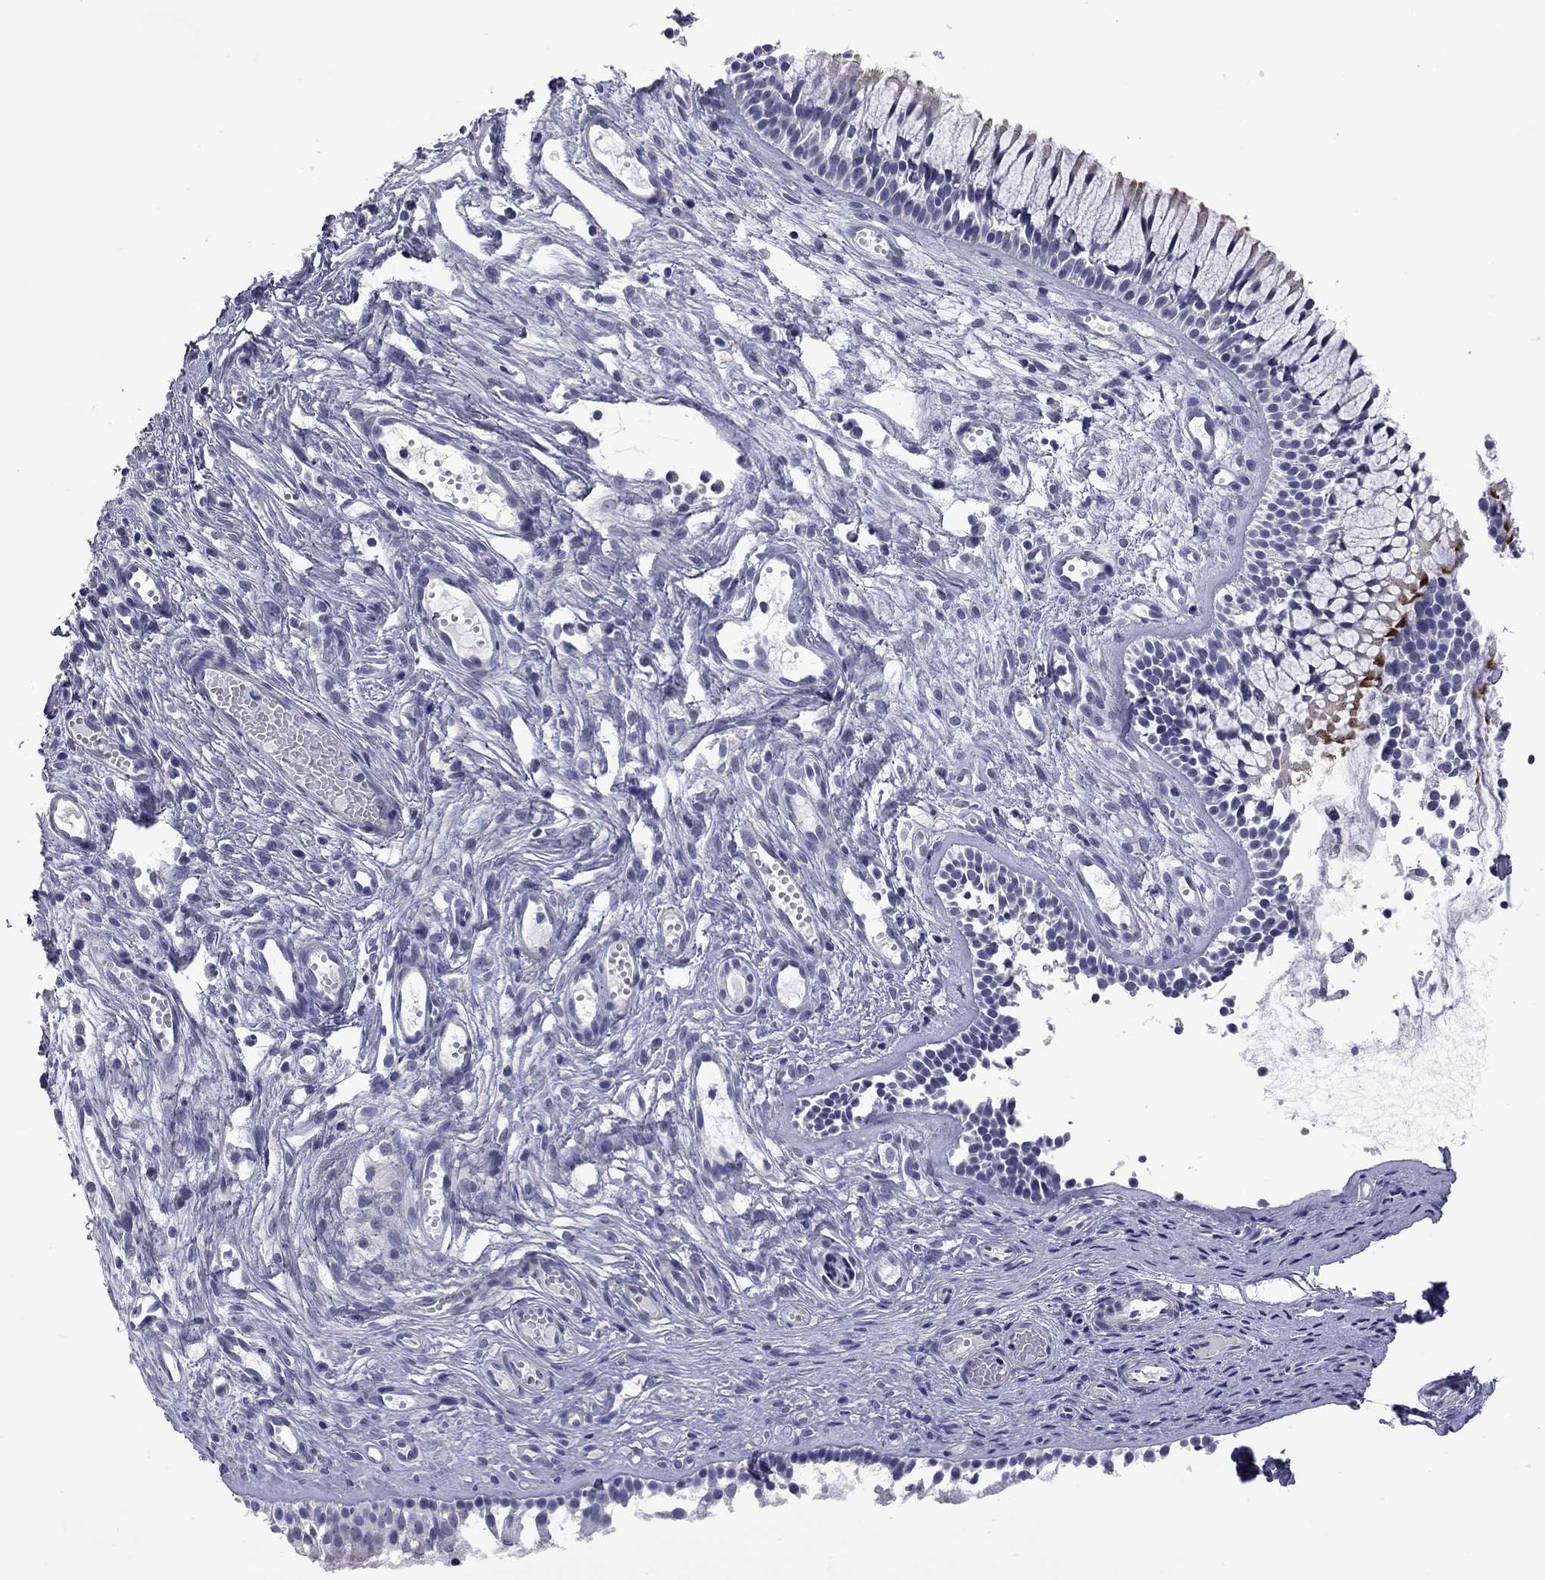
{"staining": {"intensity": "strong", "quantity": "<25%", "location": "cytoplasmic/membranous"}, "tissue": "nasopharynx", "cell_type": "Respiratory epithelial cells", "image_type": "normal", "snomed": [{"axis": "morphology", "description": "Normal tissue, NOS"}, {"axis": "topography", "description": "Nasopharynx"}], "caption": "A brown stain labels strong cytoplasmic/membranous expression of a protein in respiratory epithelial cells of normal nasopharynx.", "gene": "GSG1L", "patient": {"sex": "male", "age": 51}}